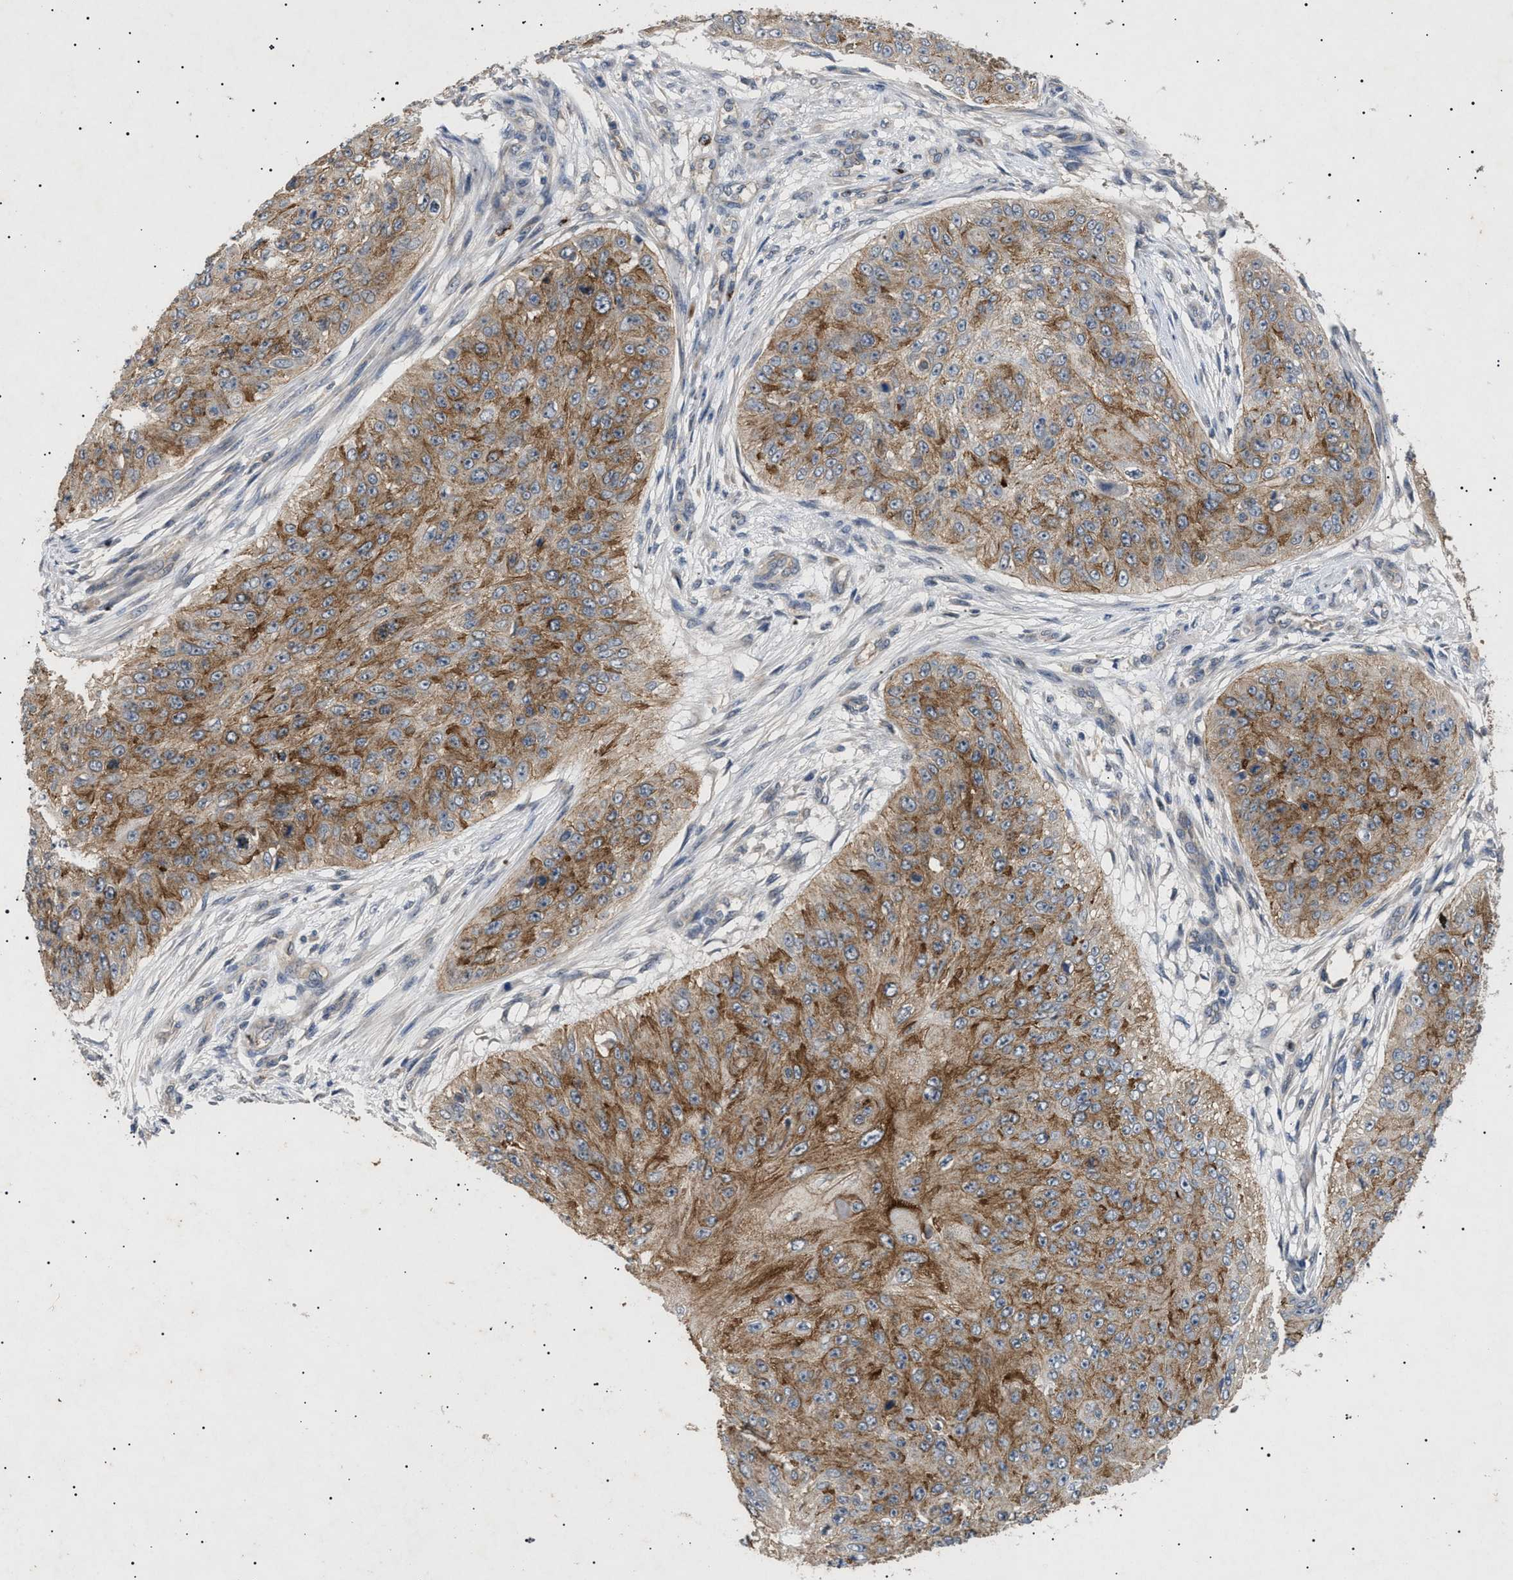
{"staining": {"intensity": "moderate", "quantity": ">75%", "location": "cytoplasmic/membranous"}, "tissue": "skin cancer", "cell_type": "Tumor cells", "image_type": "cancer", "snomed": [{"axis": "morphology", "description": "Squamous cell carcinoma, NOS"}, {"axis": "topography", "description": "Skin"}], "caption": "Protein staining of skin squamous cell carcinoma tissue demonstrates moderate cytoplasmic/membranous expression in about >75% of tumor cells.", "gene": "SIRT5", "patient": {"sex": "female", "age": 80}}